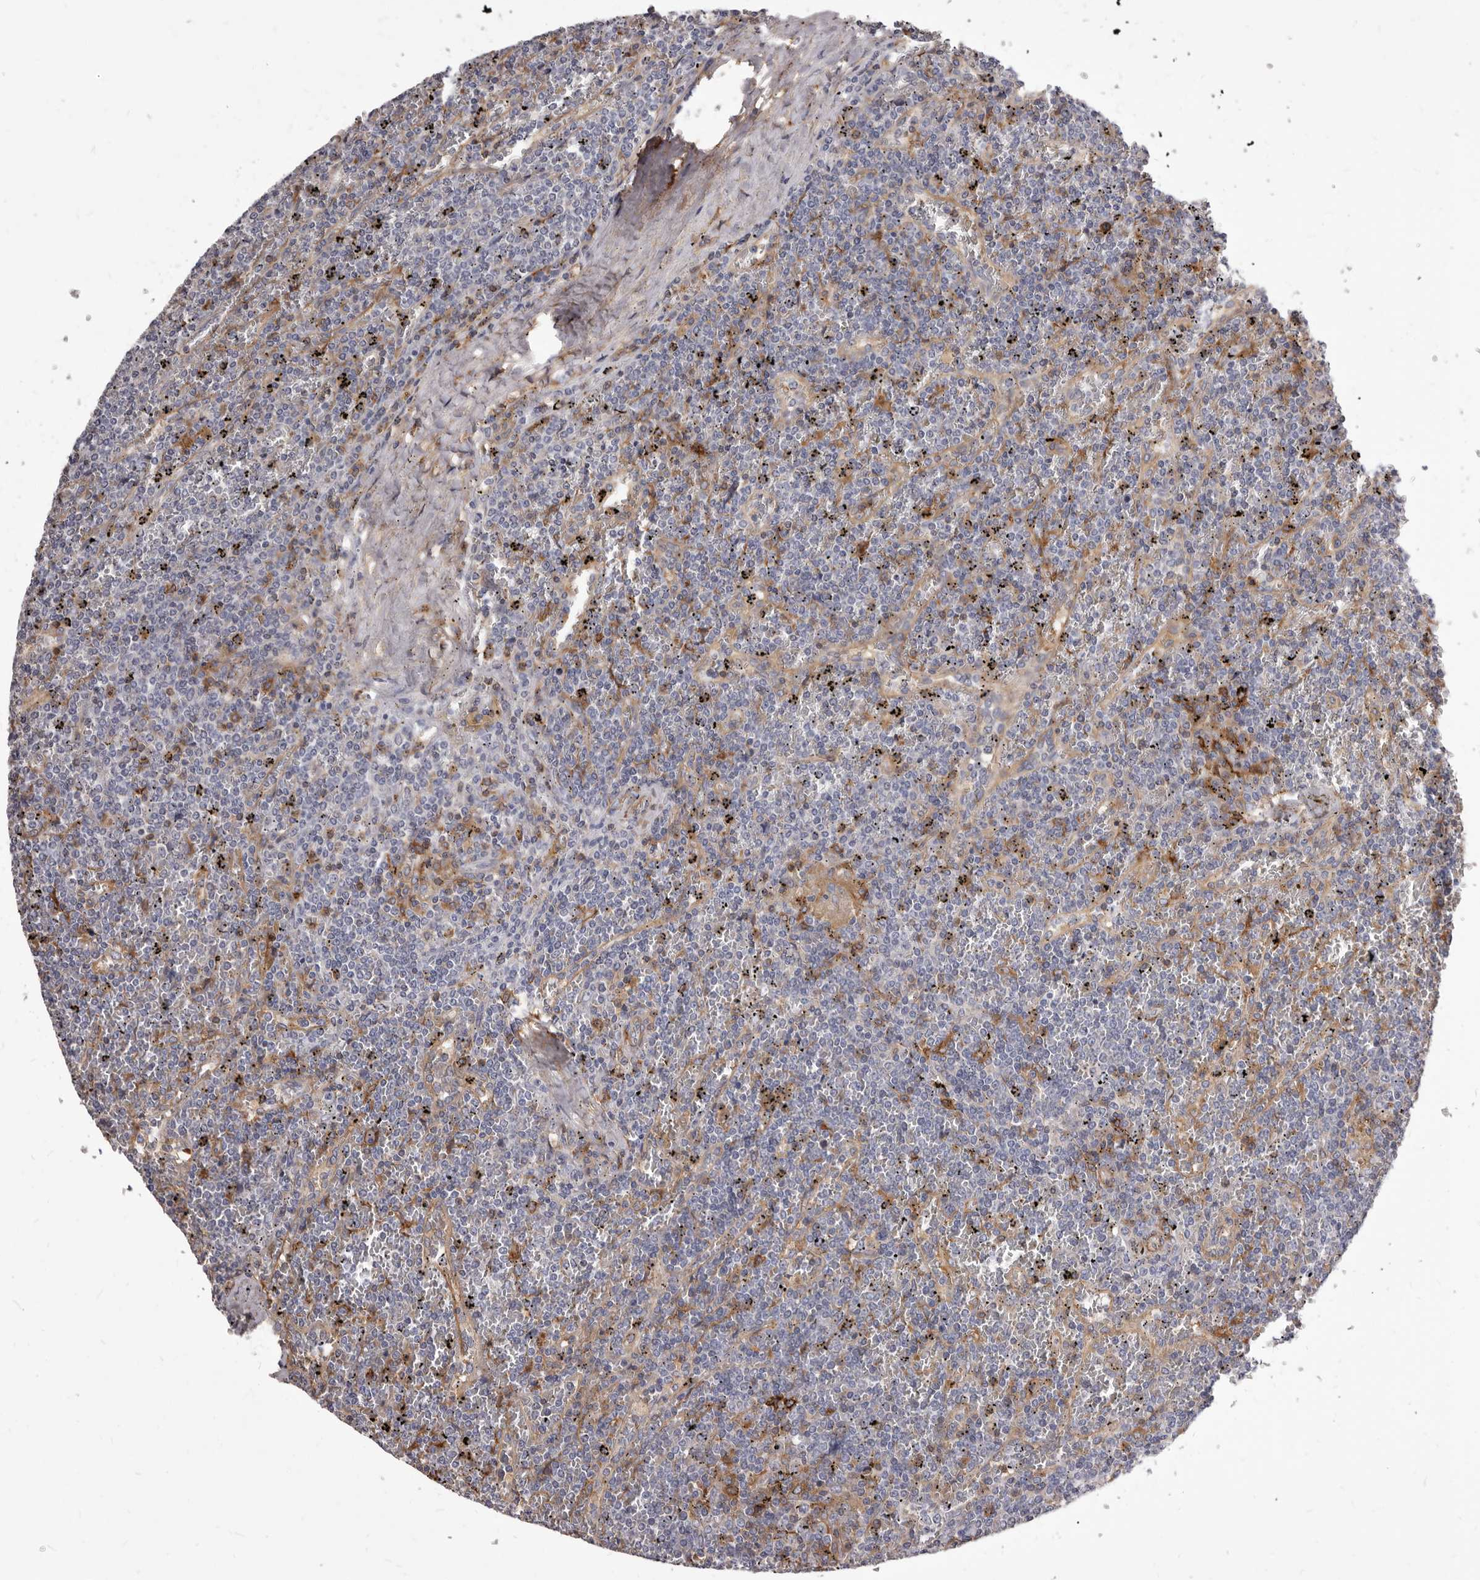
{"staining": {"intensity": "negative", "quantity": "none", "location": "none"}, "tissue": "lymphoma", "cell_type": "Tumor cells", "image_type": "cancer", "snomed": [{"axis": "morphology", "description": "Malignant lymphoma, non-Hodgkin's type, Low grade"}, {"axis": "topography", "description": "Spleen"}], "caption": "Immunohistochemical staining of human malignant lymphoma, non-Hodgkin's type (low-grade) reveals no significant staining in tumor cells.", "gene": "NIBAN1", "patient": {"sex": "female", "age": 19}}